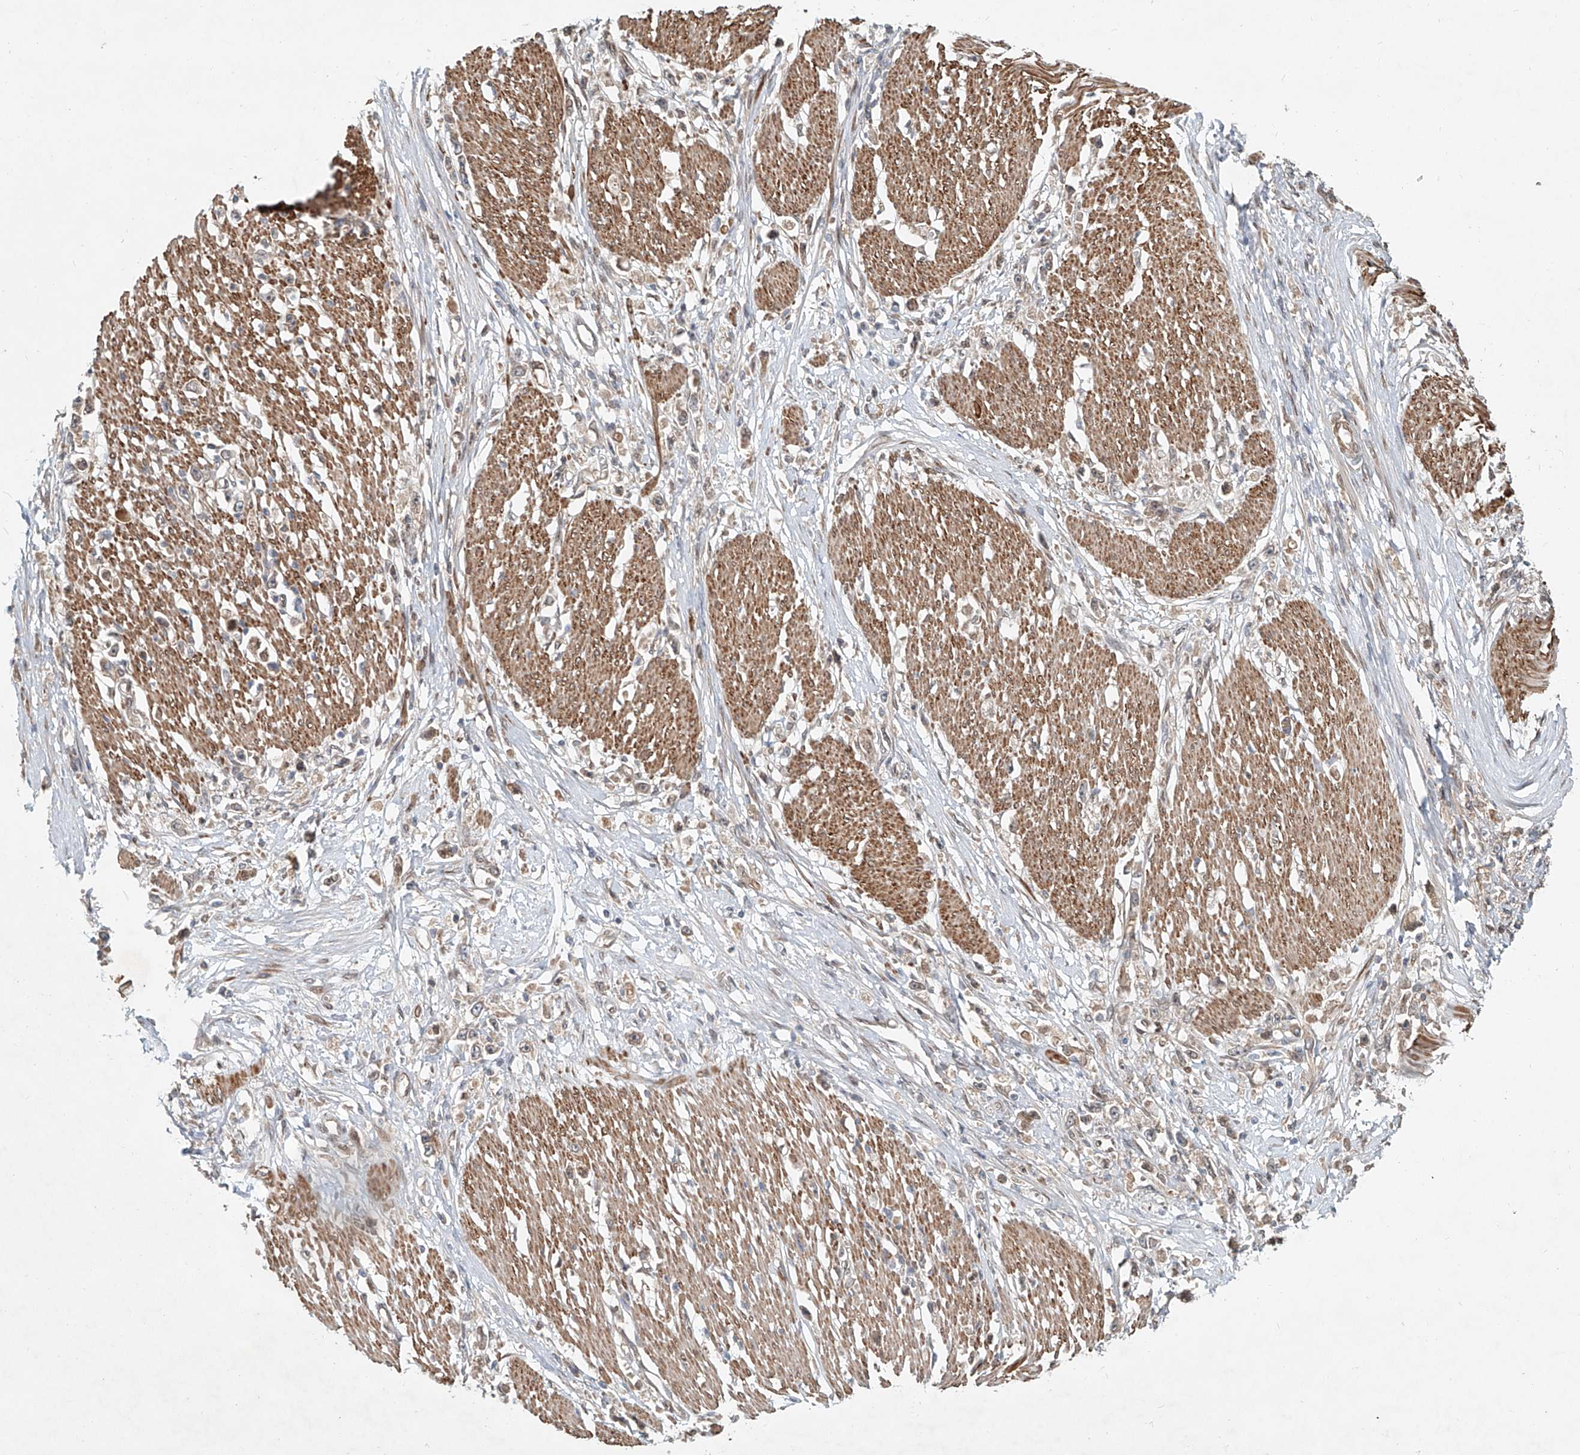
{"staining": {"intensity": "weak", "quantity": "25%-75%", "location": "cytoplasmic/membranous"}, "tissue": "stomach cancer", "cell_type": "Tumor cells", "image_type": "cancer", "snomed": [{"axis": "morphology", "description": "Adenocarcinoma, NOS"}, {"axis": "topography", "description": "Stomach"}], "caption": "The photomicrograph displays immunohistochemical staining of stomach cancer. There is weak cytoplasmic/membranous expression is identified in about 25%-75% of tumor cells.", "gene": "SASH1", "patient": {"sex": "female", "age": 59}}